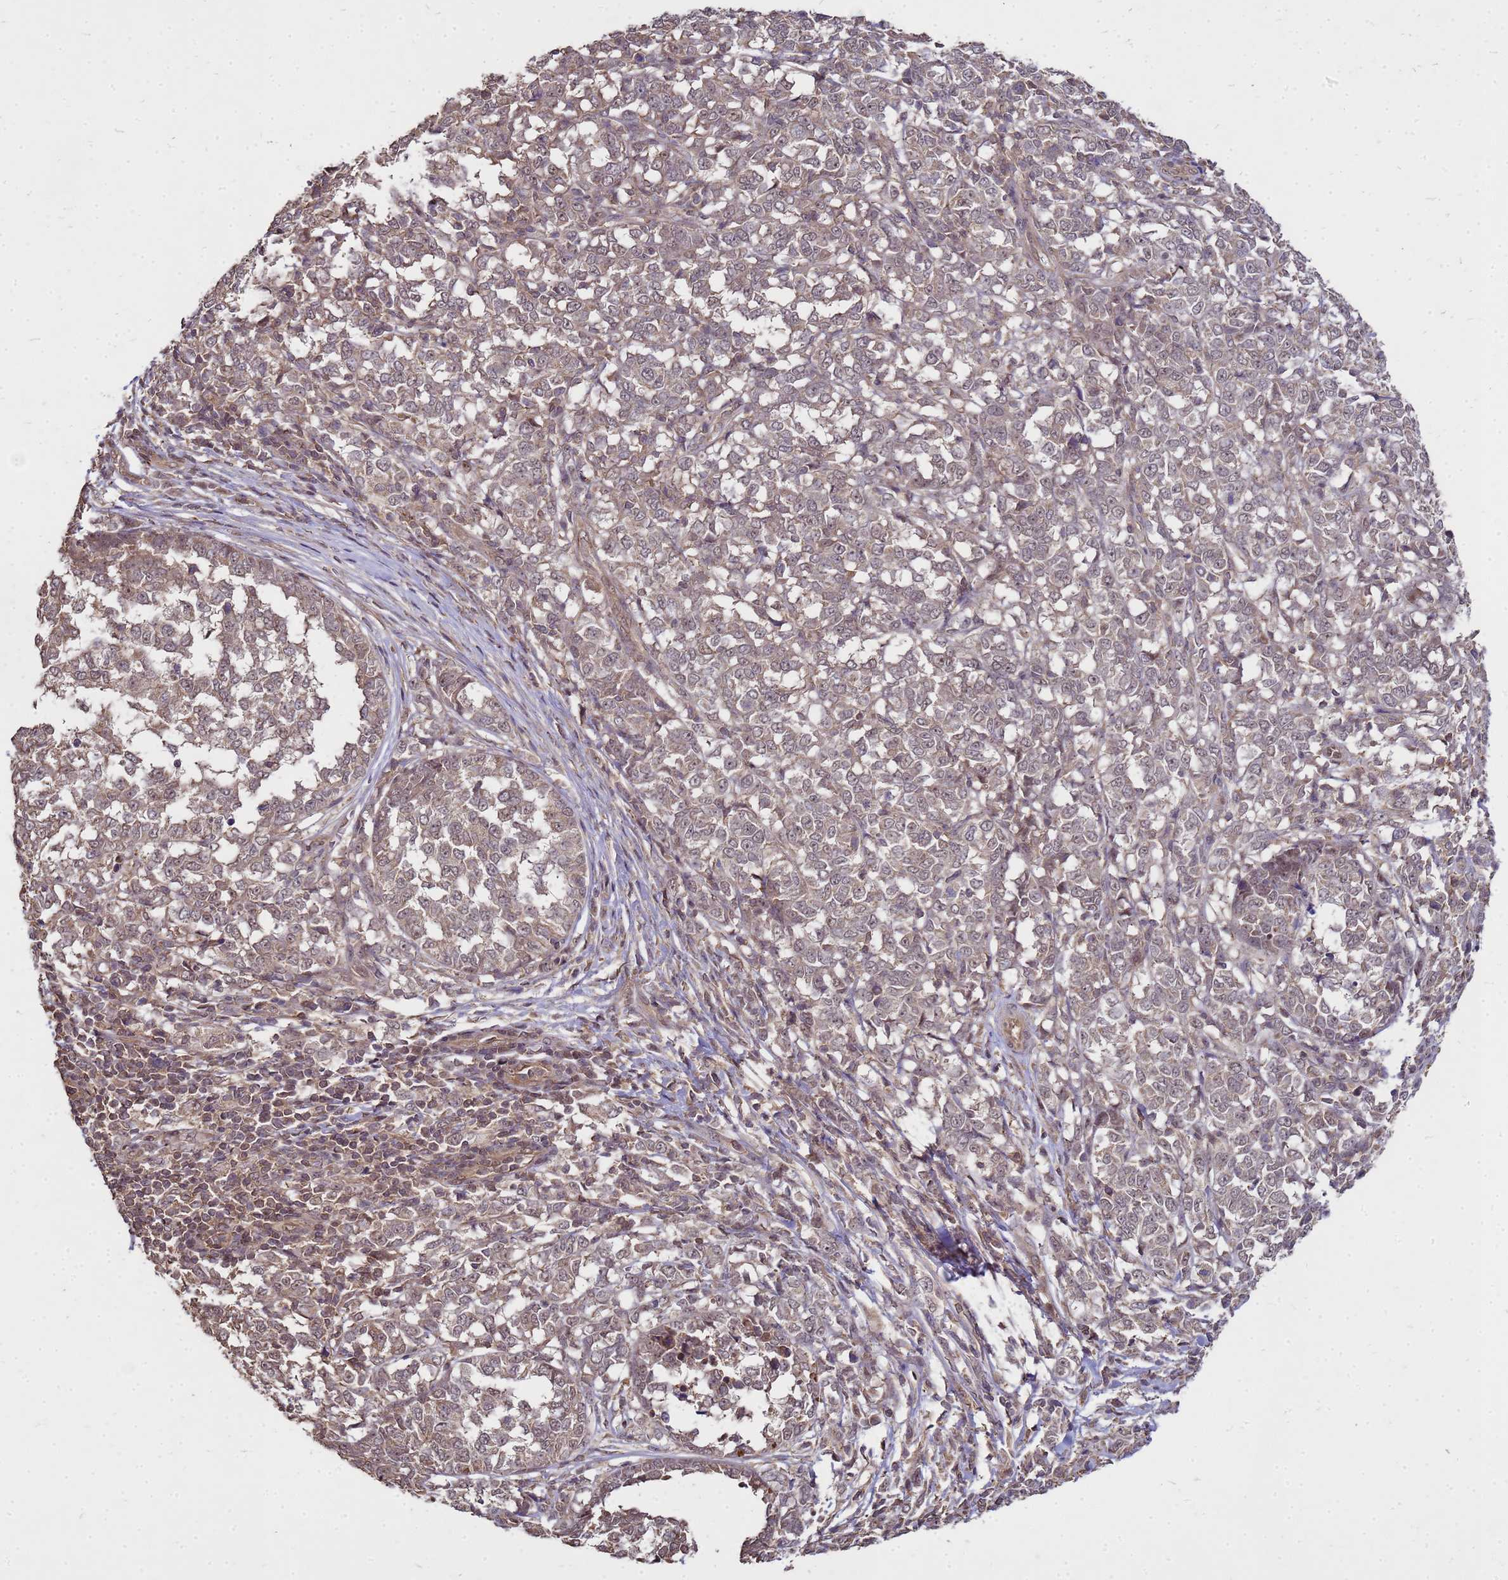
{"staining": {"intensity": "weak", "quantity": "<25%", "location": "cytoplasmic/membranous"}, "tissue": "melanoma", "cell_type": "Tumor cells", "image_type": "cancer", "snomed": [{"axis": "morphology", "description": "Malignant melanoma, NOS"}, {"axis": "topography", "description": "Skin"}], "caption": "The immunohistochemistry (IHC) image has no significant expression in tumor cells of melanoma tissue.", "gene": "CRBN", "patient": {"sex": "female", "age": 72}}